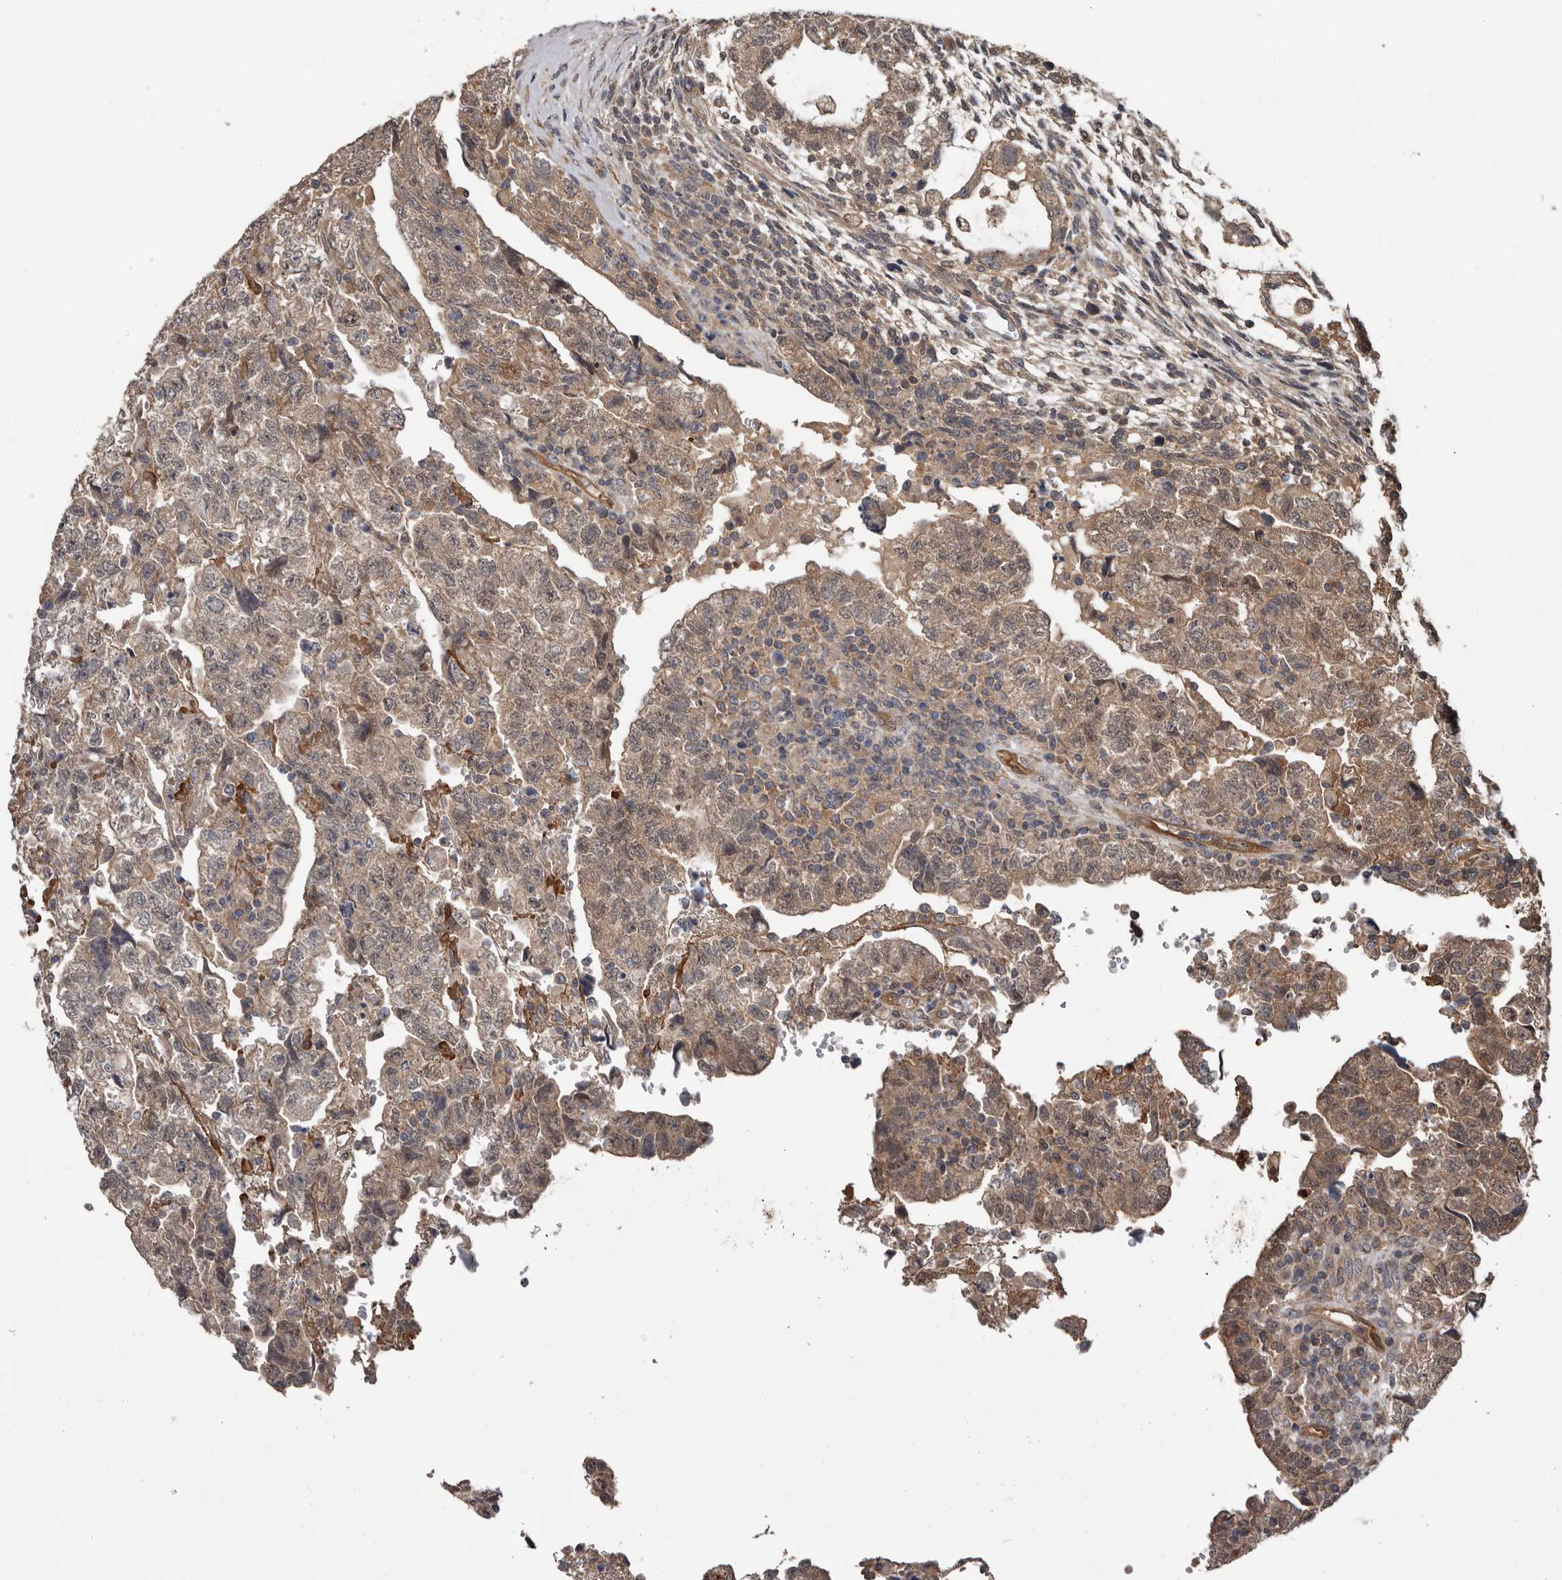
{"staining": {"intensity": "moderate", "quantity": ">75%", "location": "cytoplasmic/membranous"}, "tissue": "testis cancer", "cell_type": "Tumor cells", "image_type": "cancer", "snomed": [{"axis": "morphology", "description": "Normal tissue, NOS"}, {"axis": "morphology", "description": "Carcinoma, Embryonal, NOS"}, {"axis": "topography", "description": "Testis"}], "caption": "The micrograph shows immunohistochemical staining of embryonal carcinoma (testis). There is moderate cytoplasmic/membranous positivity is present in approximately >75% of tumor cells.", "gene": "DNAJB4", "patient": {"sex": "male", "age": 36}}